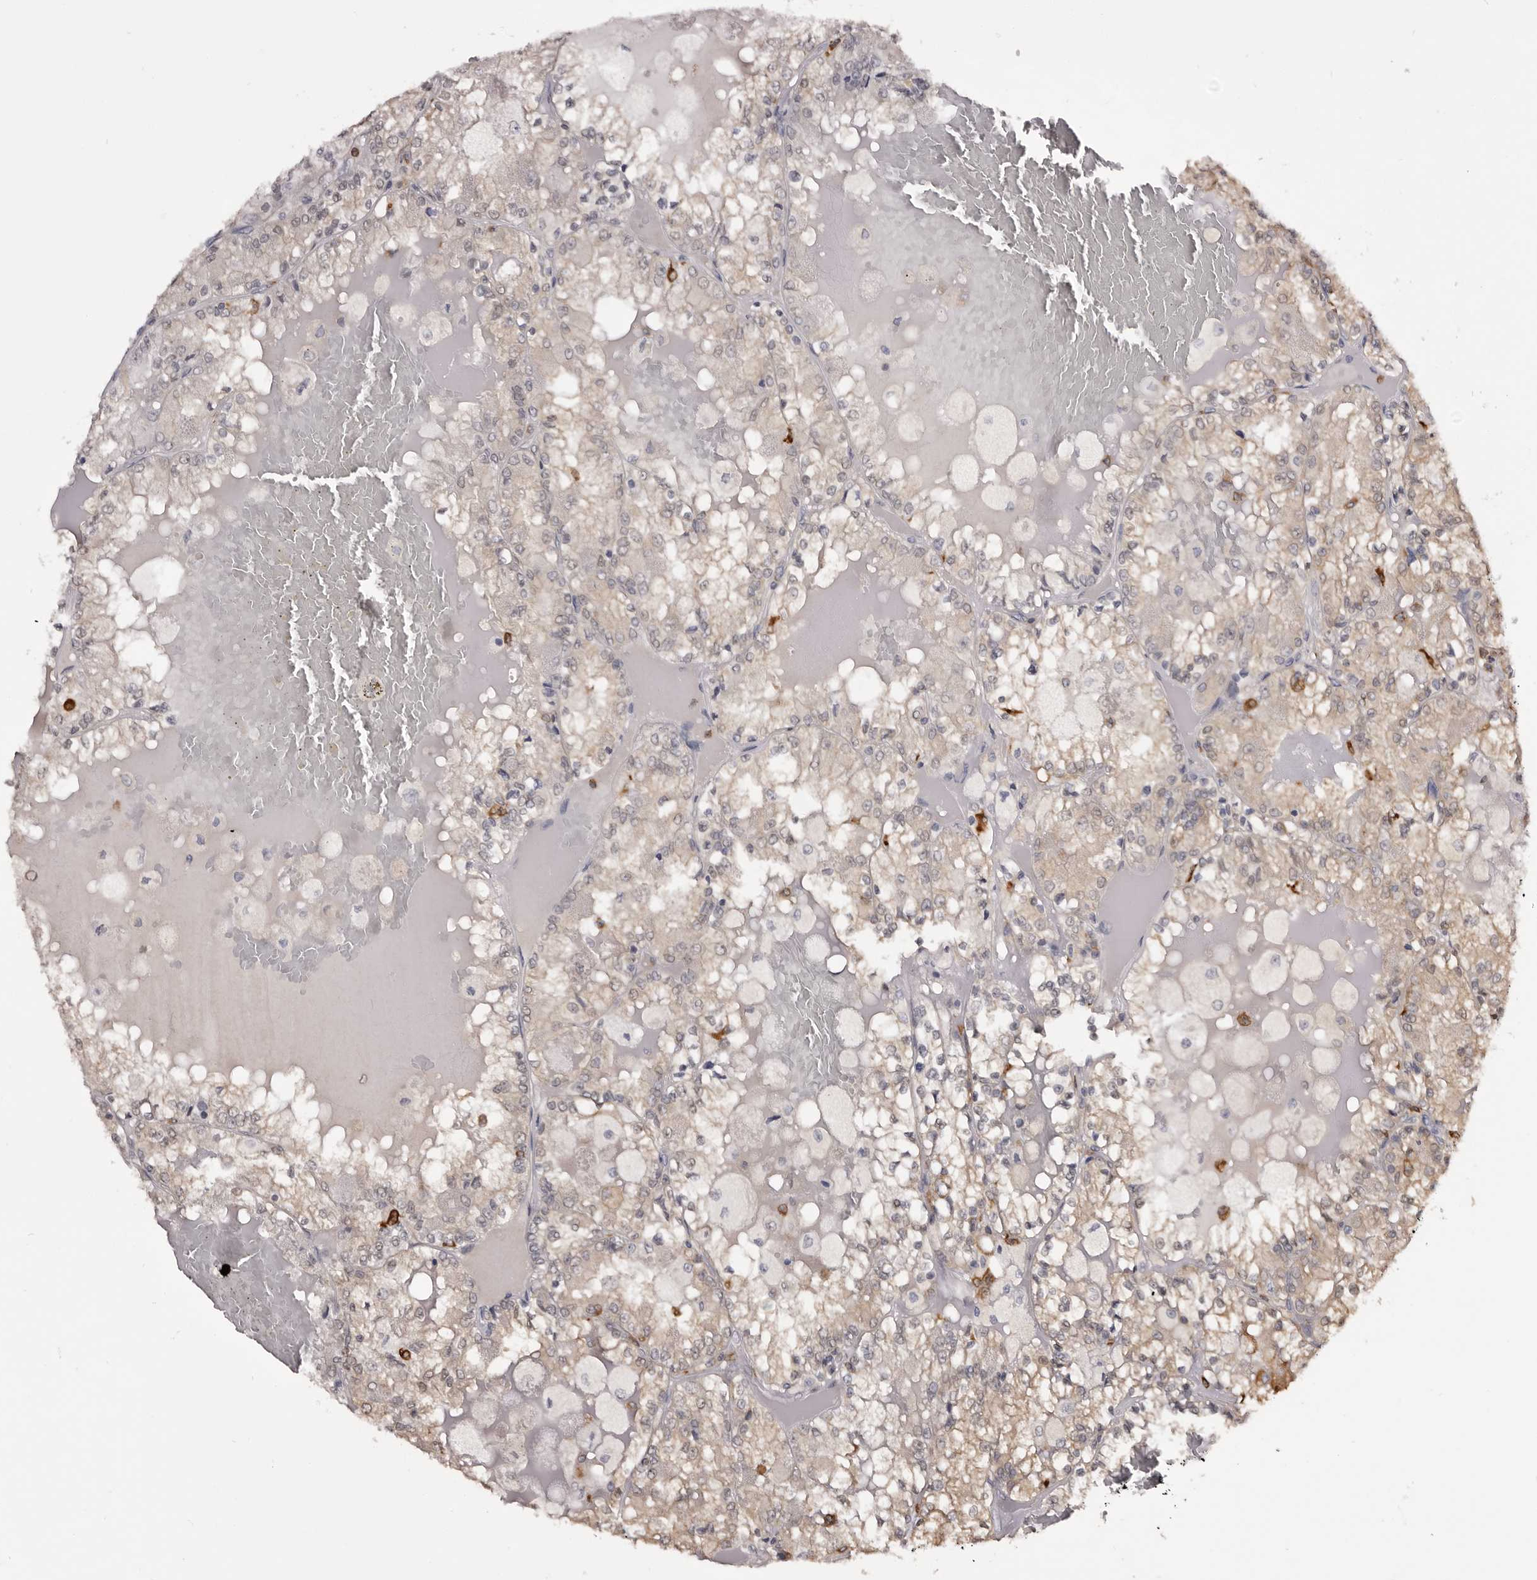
{"staining": {"intensity": "negative", "quantity": "none", "location": "none"}, "tissue": "renal cancer", "cell_type": "Tumor cells", "image_type": "cancer", "snomed": [{"axis": "morphology", "description": "Adenocarcinoma, NOS"}, {"axis": "topography", "description": "Kidney"}], "caption": "Human renal cancer stained for a protein using immunohistochemistry reveals no positivity in tumor cells.", "gene": "TNNI1", "patient": {"sex": "female", "age": 56}}